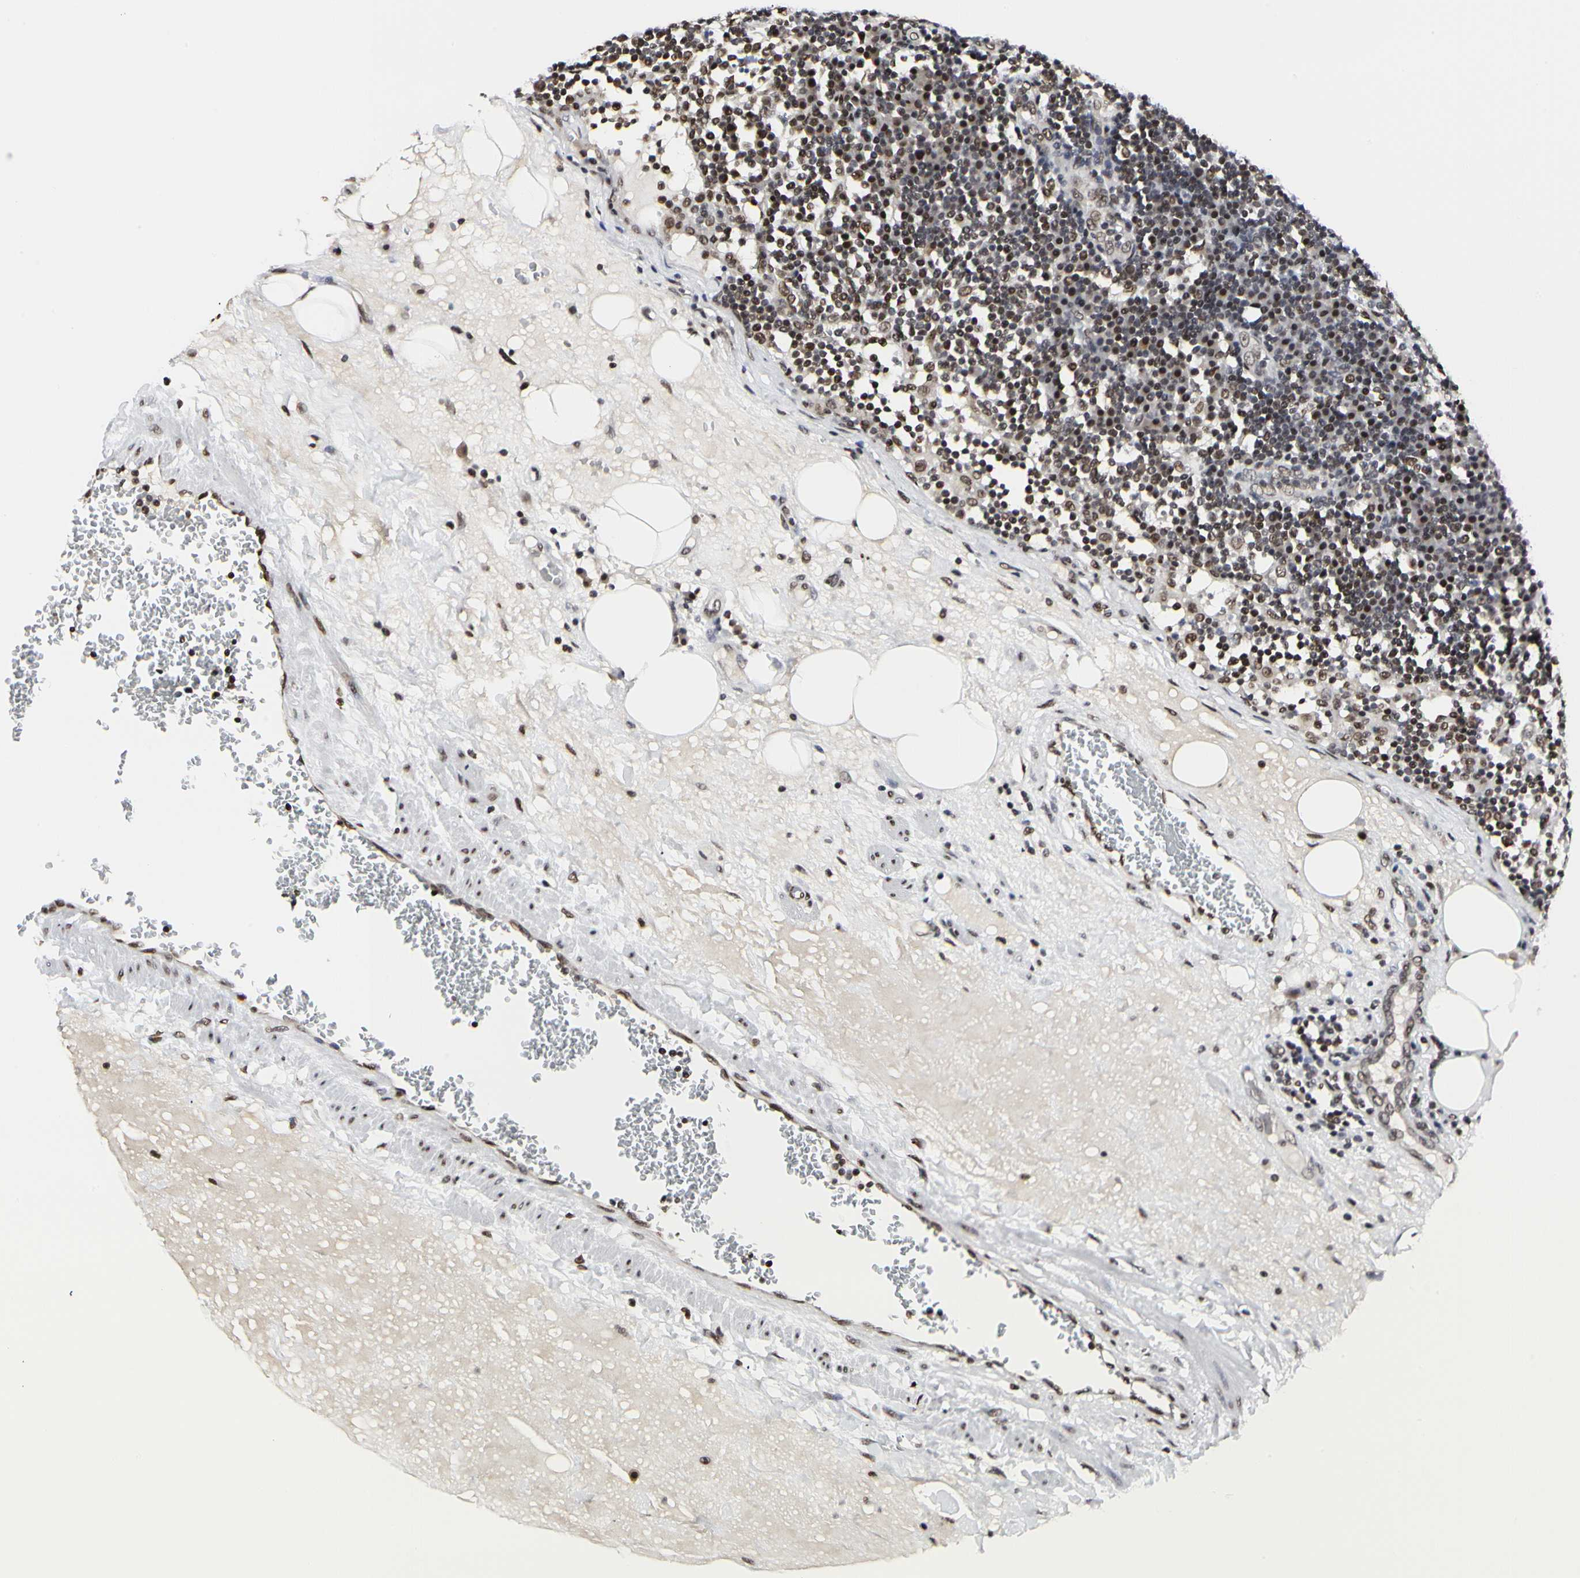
{"staining": {"intensity": "moderate", "quantity": ">75%", "location": "nuclear"}, "tissue": "lymph node", "cell_type": "Germinal center cells", "image_type": "normal", "snomed": [{"axis": "morphology", "description": "Normal tissue, NOS"}, {"axis": "morphology", "description": "Squamous cell carcinoma, metastatic, NOS"}, {"axis": "topography", "description": "Lymph node"}], "caption": "IHC micrograph of normal human lymph node stained for a protein (brown), which exhibits medium levels of moderate nuclear positivity in about >75% of germinal center cells.", "gene": "PRMT3", "patient": {"sex": "female", "age": 53}}